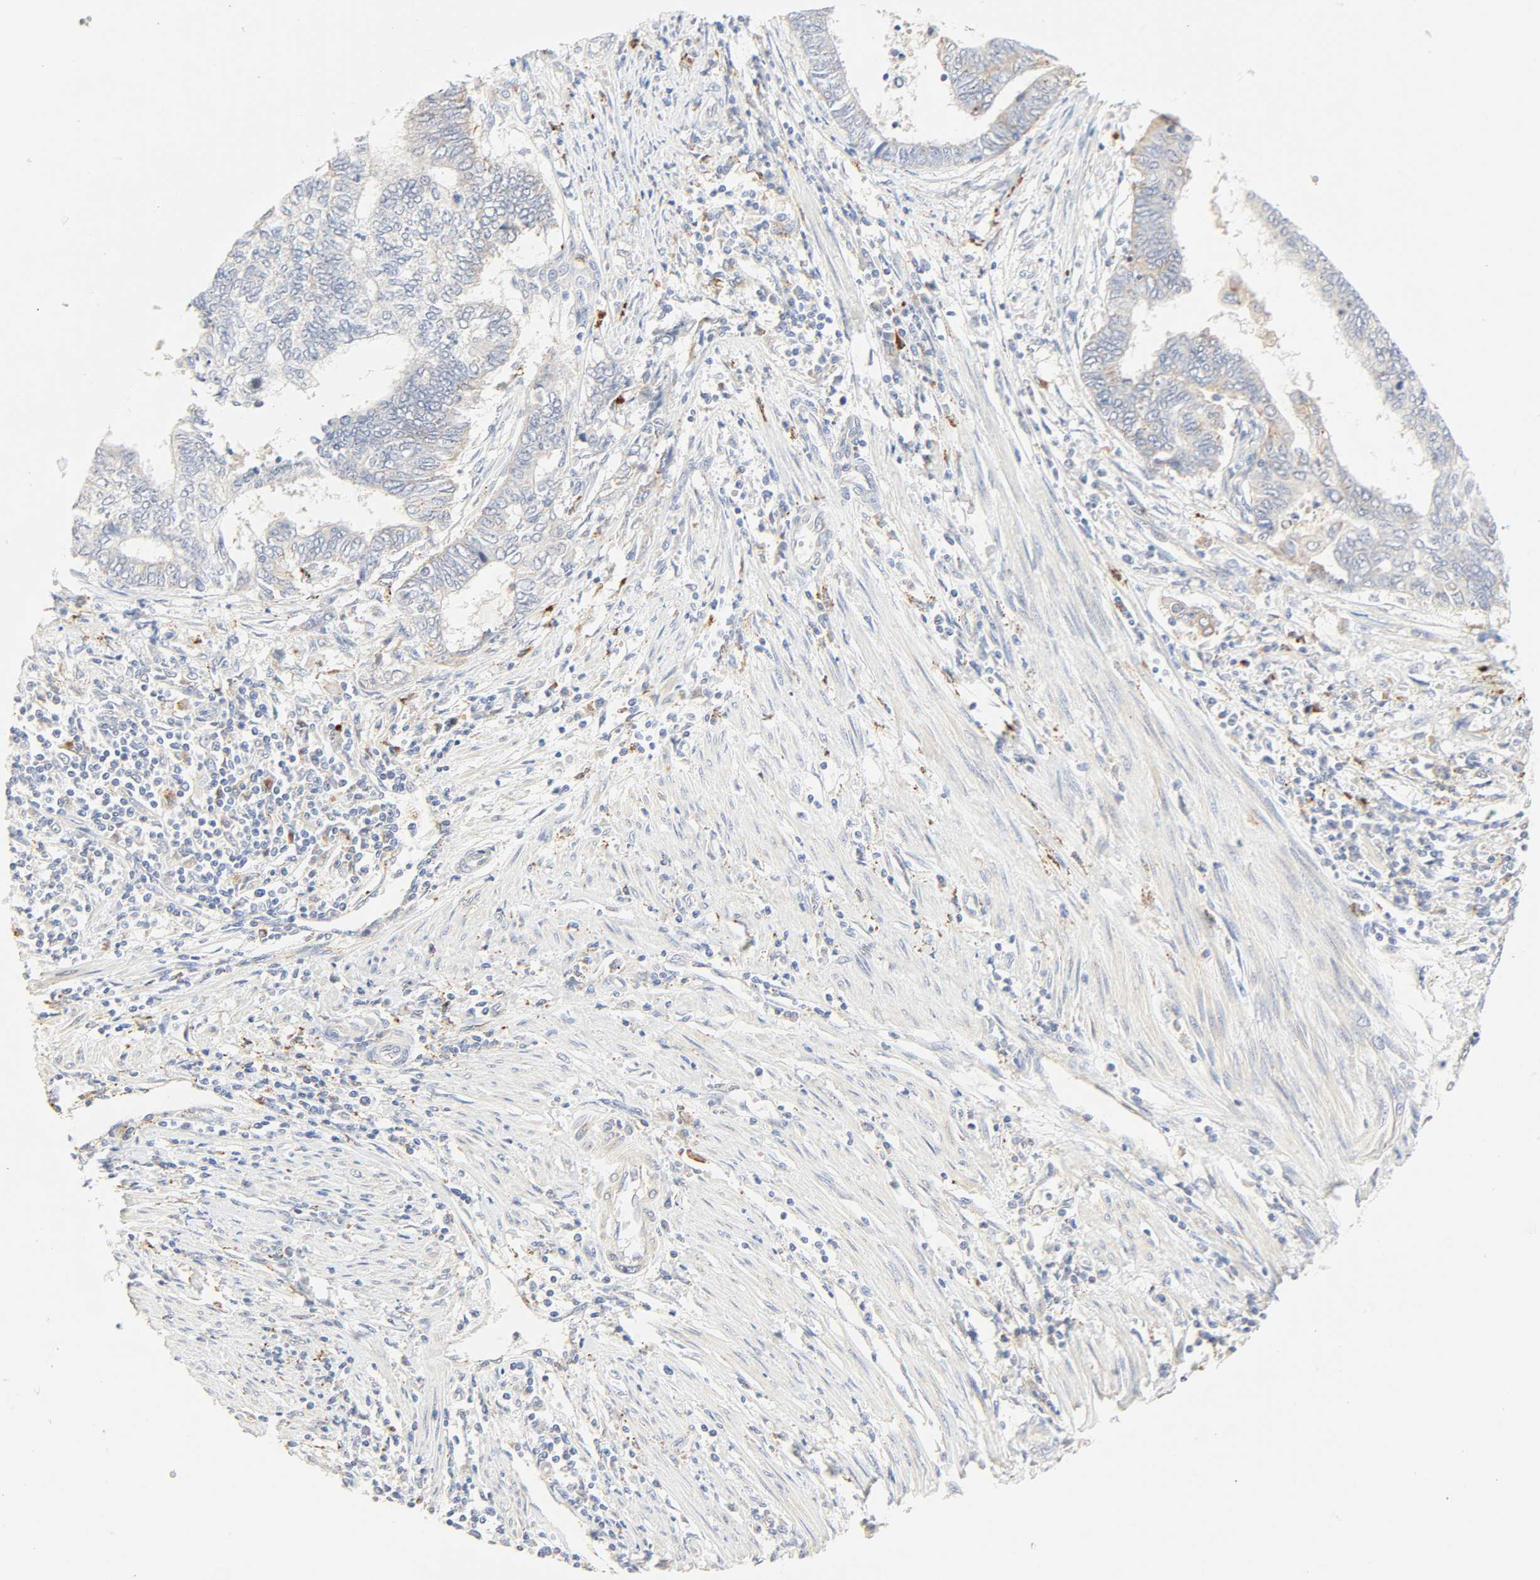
{"staining": {"intensity": "negative", "quantity": "none", "location": "none"}, "tissue": "endometrial cancer", "cell_type": "Tumor cells", "image_type": "cancer", "snomed": [{"axis": "morphology", "description": "Adenocarcinoma, NOS"}, {"axis": "topography", "description": "Uterus"}, {"axis": "topography", "description": "Endometrium"}], "caption": "DAB immunohistochemical staining of endometrial adenocarcinoma exhibits no significant positivity in tumor cells. (Brightfield microscopy of DAB immunohistochemistry at high magnification).", "gene": "CAMK2A", "patient": {"sex": "female", "age": 70}}